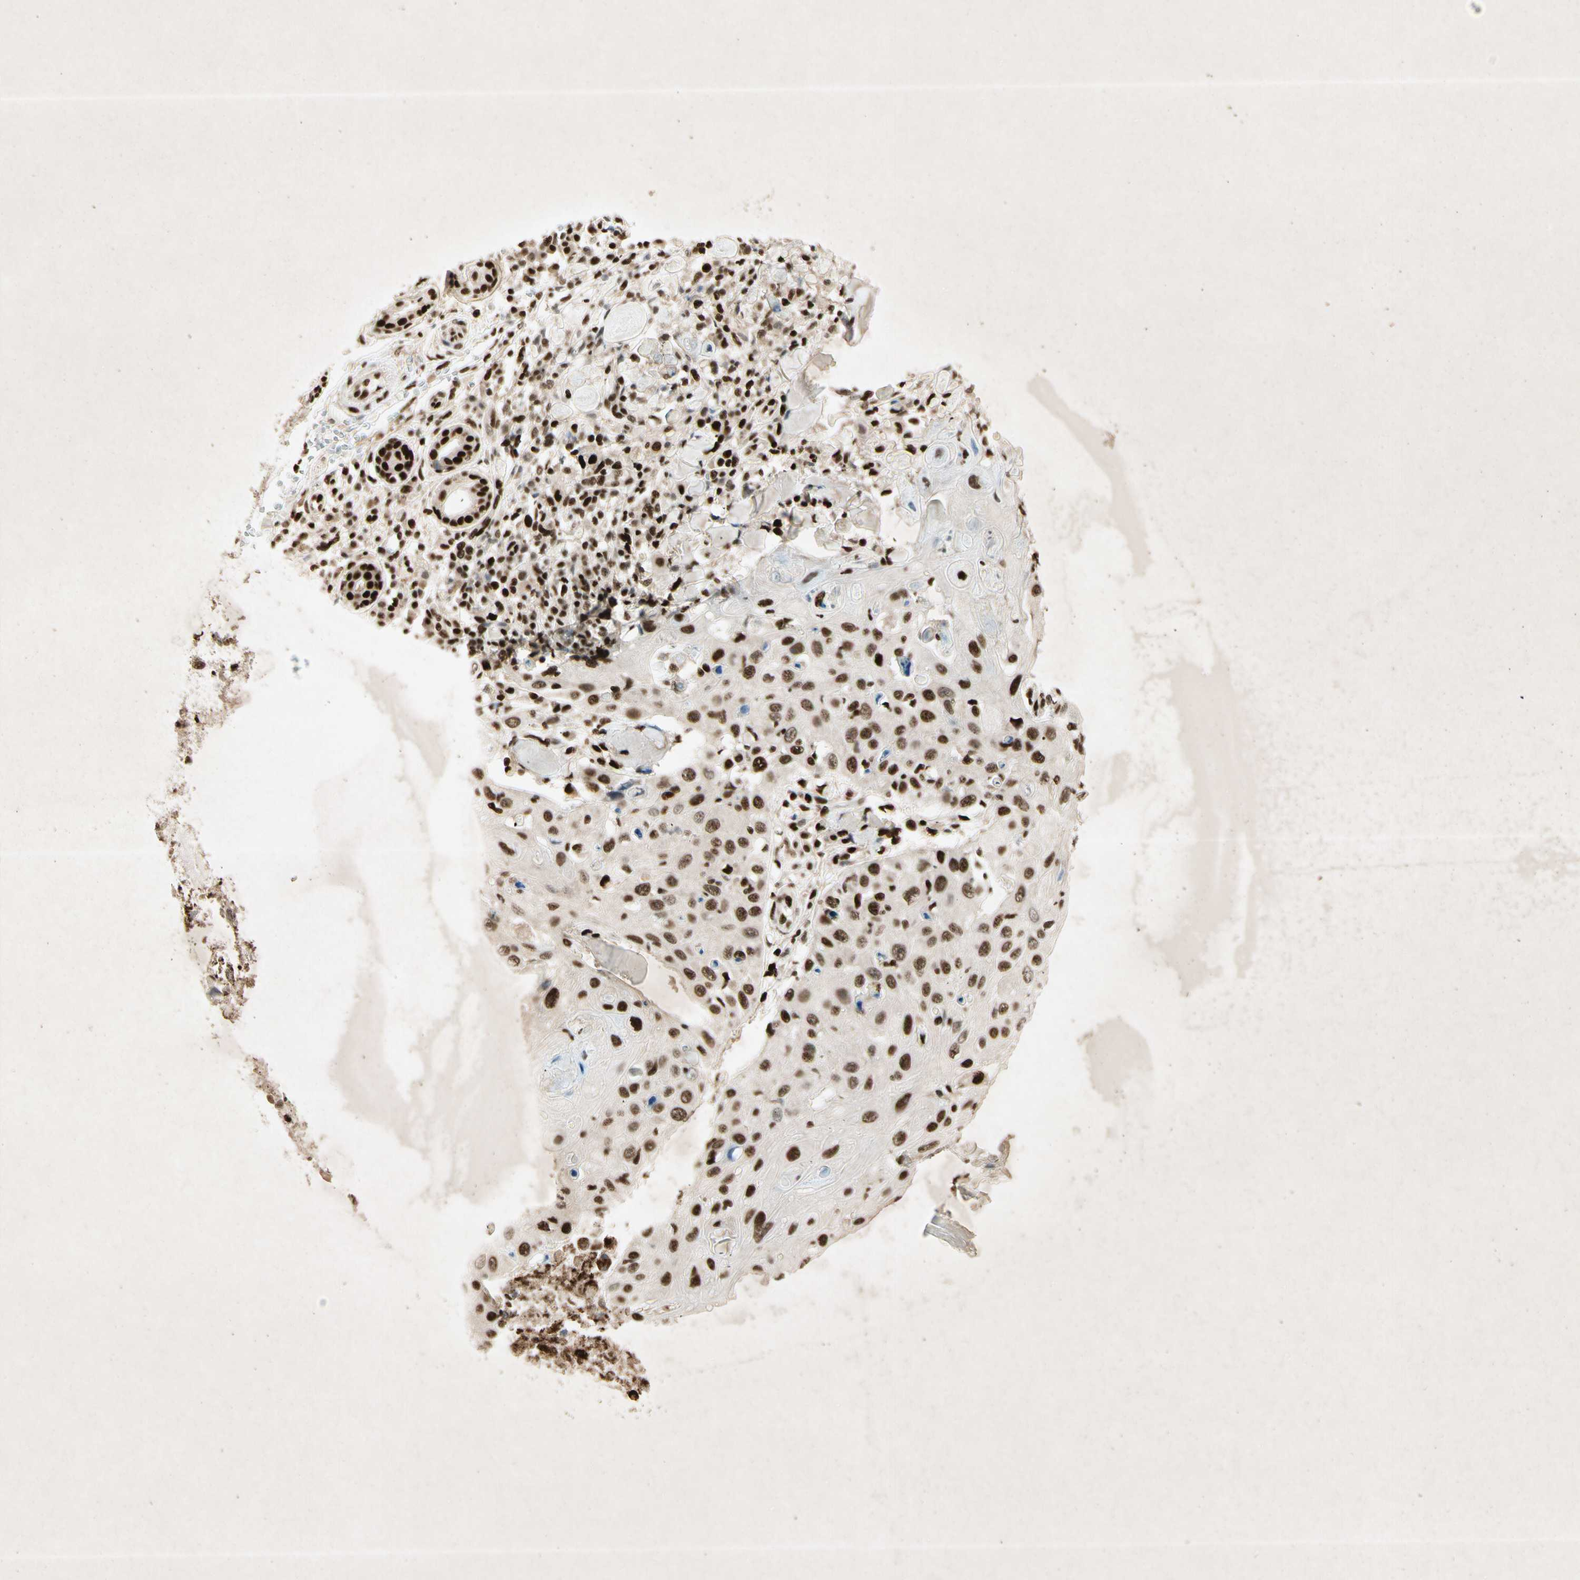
{"staining": {"intensity": "strong", "quantity": ">75%", "location": "nuclear"}, "tissue": "skin cancer", "cell_type": "Tumor cells", "image_type": "cancer", "snomed": [{"axis": "morphology", "description": "Squamous cell carcinoma, NOS"}, {"axis": "topography", "description": "Skin"}], "caption": "Skin squamous cell carcinoma tissue reveals strong nuclear staining in approximately >75% of tumor cells", "gene": "RNF43", "patient": {"sex": "male", "age": 86}}